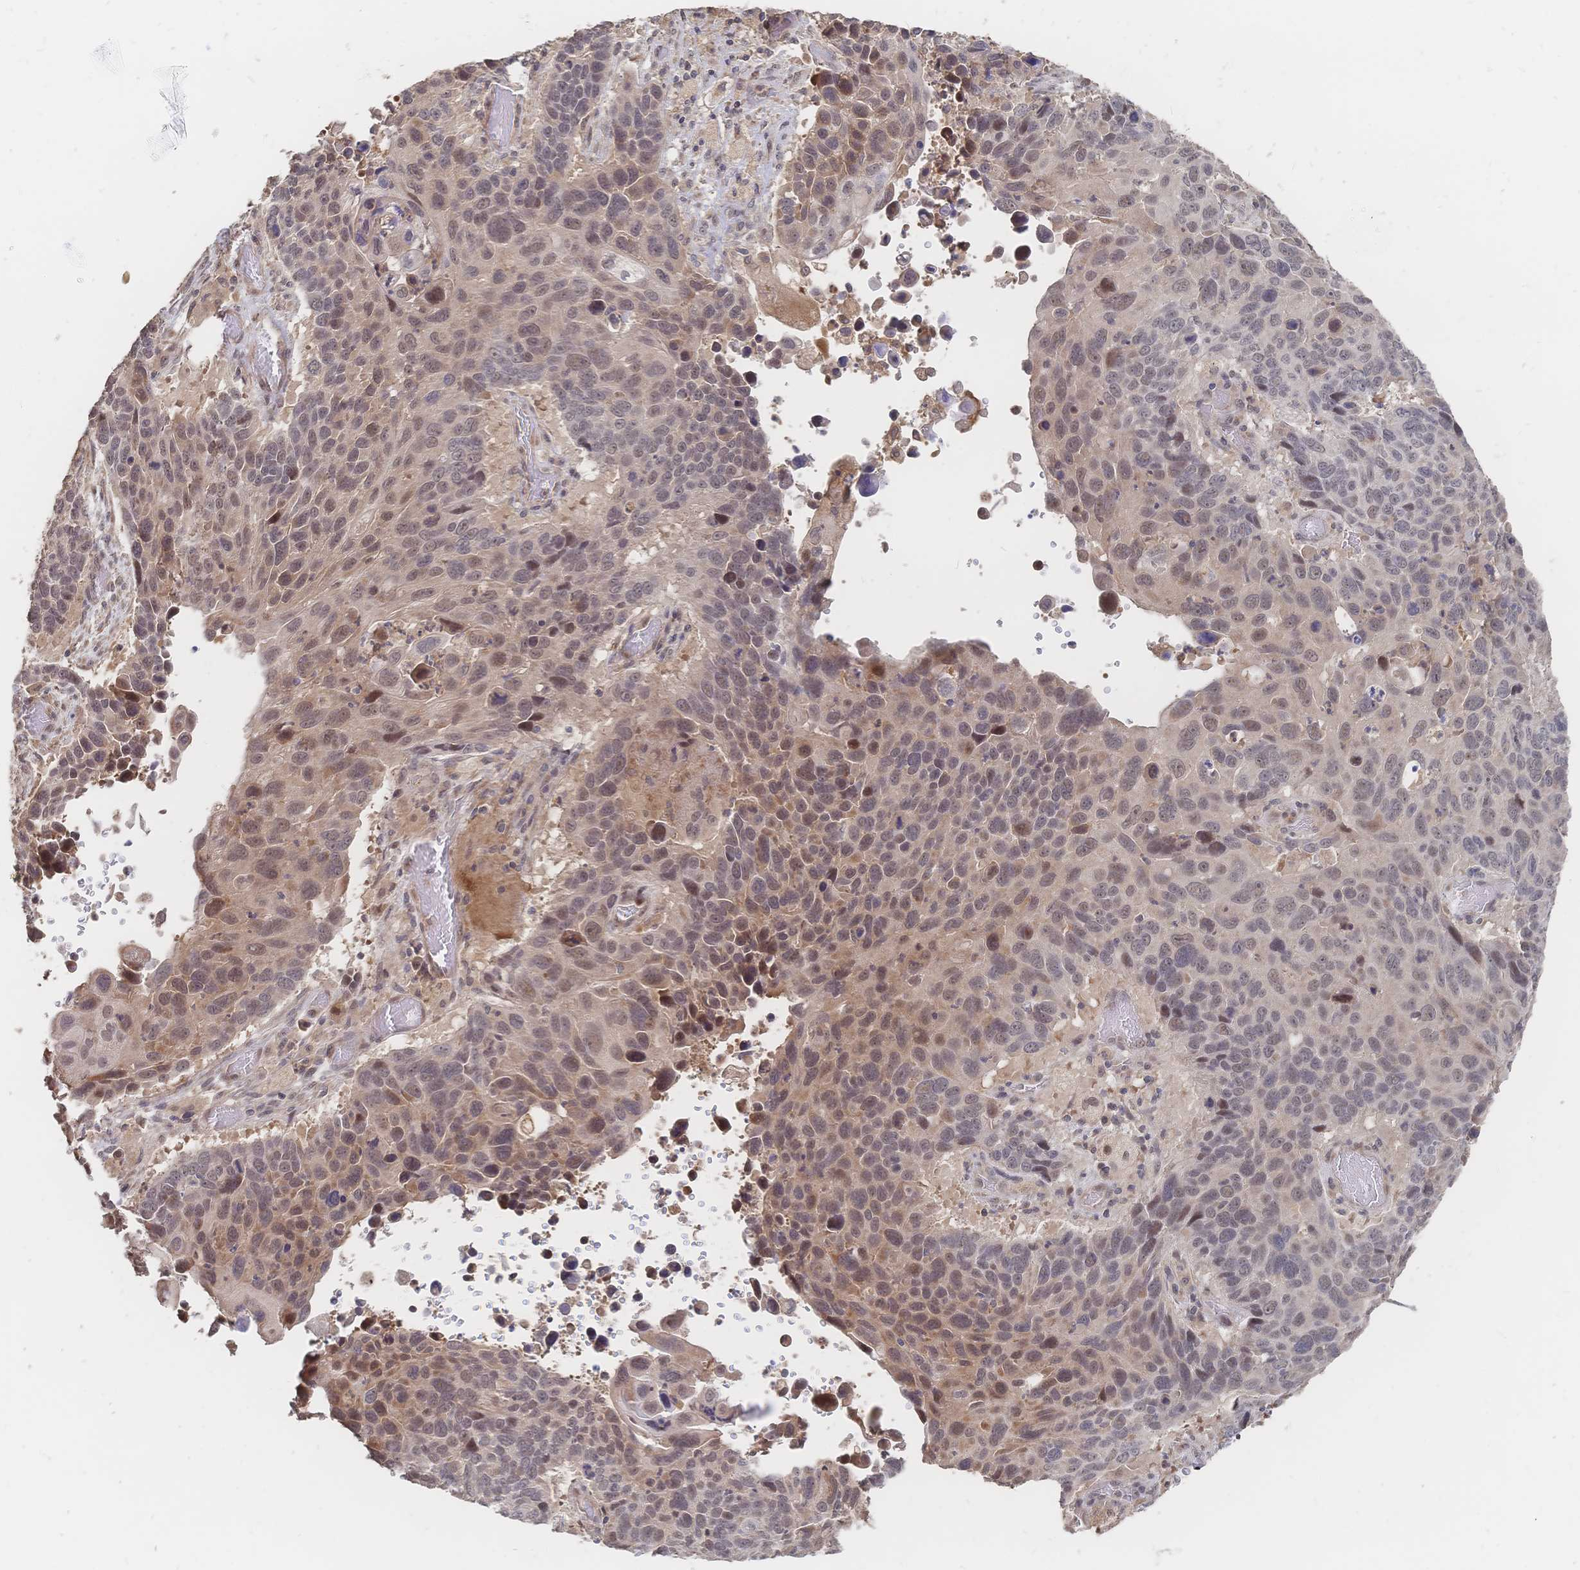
{"staining": {"intensity": "weak", "quantity": "25%-75%", "location": "nuclear"}, "tissue": "lung cancer", "cell_type": "Tumor cells", "image_type": "cancer", "snomed": [{"axis": "morphology", "description": "Squamous cell carcinoma, NOS"}, {"axis": "topography", "description": "Lung"}], "caption": "Brown immunohistochemical staining in human lung cancer exhibits weak nuclear expression in about 25%-75% of tumor cells.", "gene": "LRP5", "patient": {"sex": "male", "age": 68}}